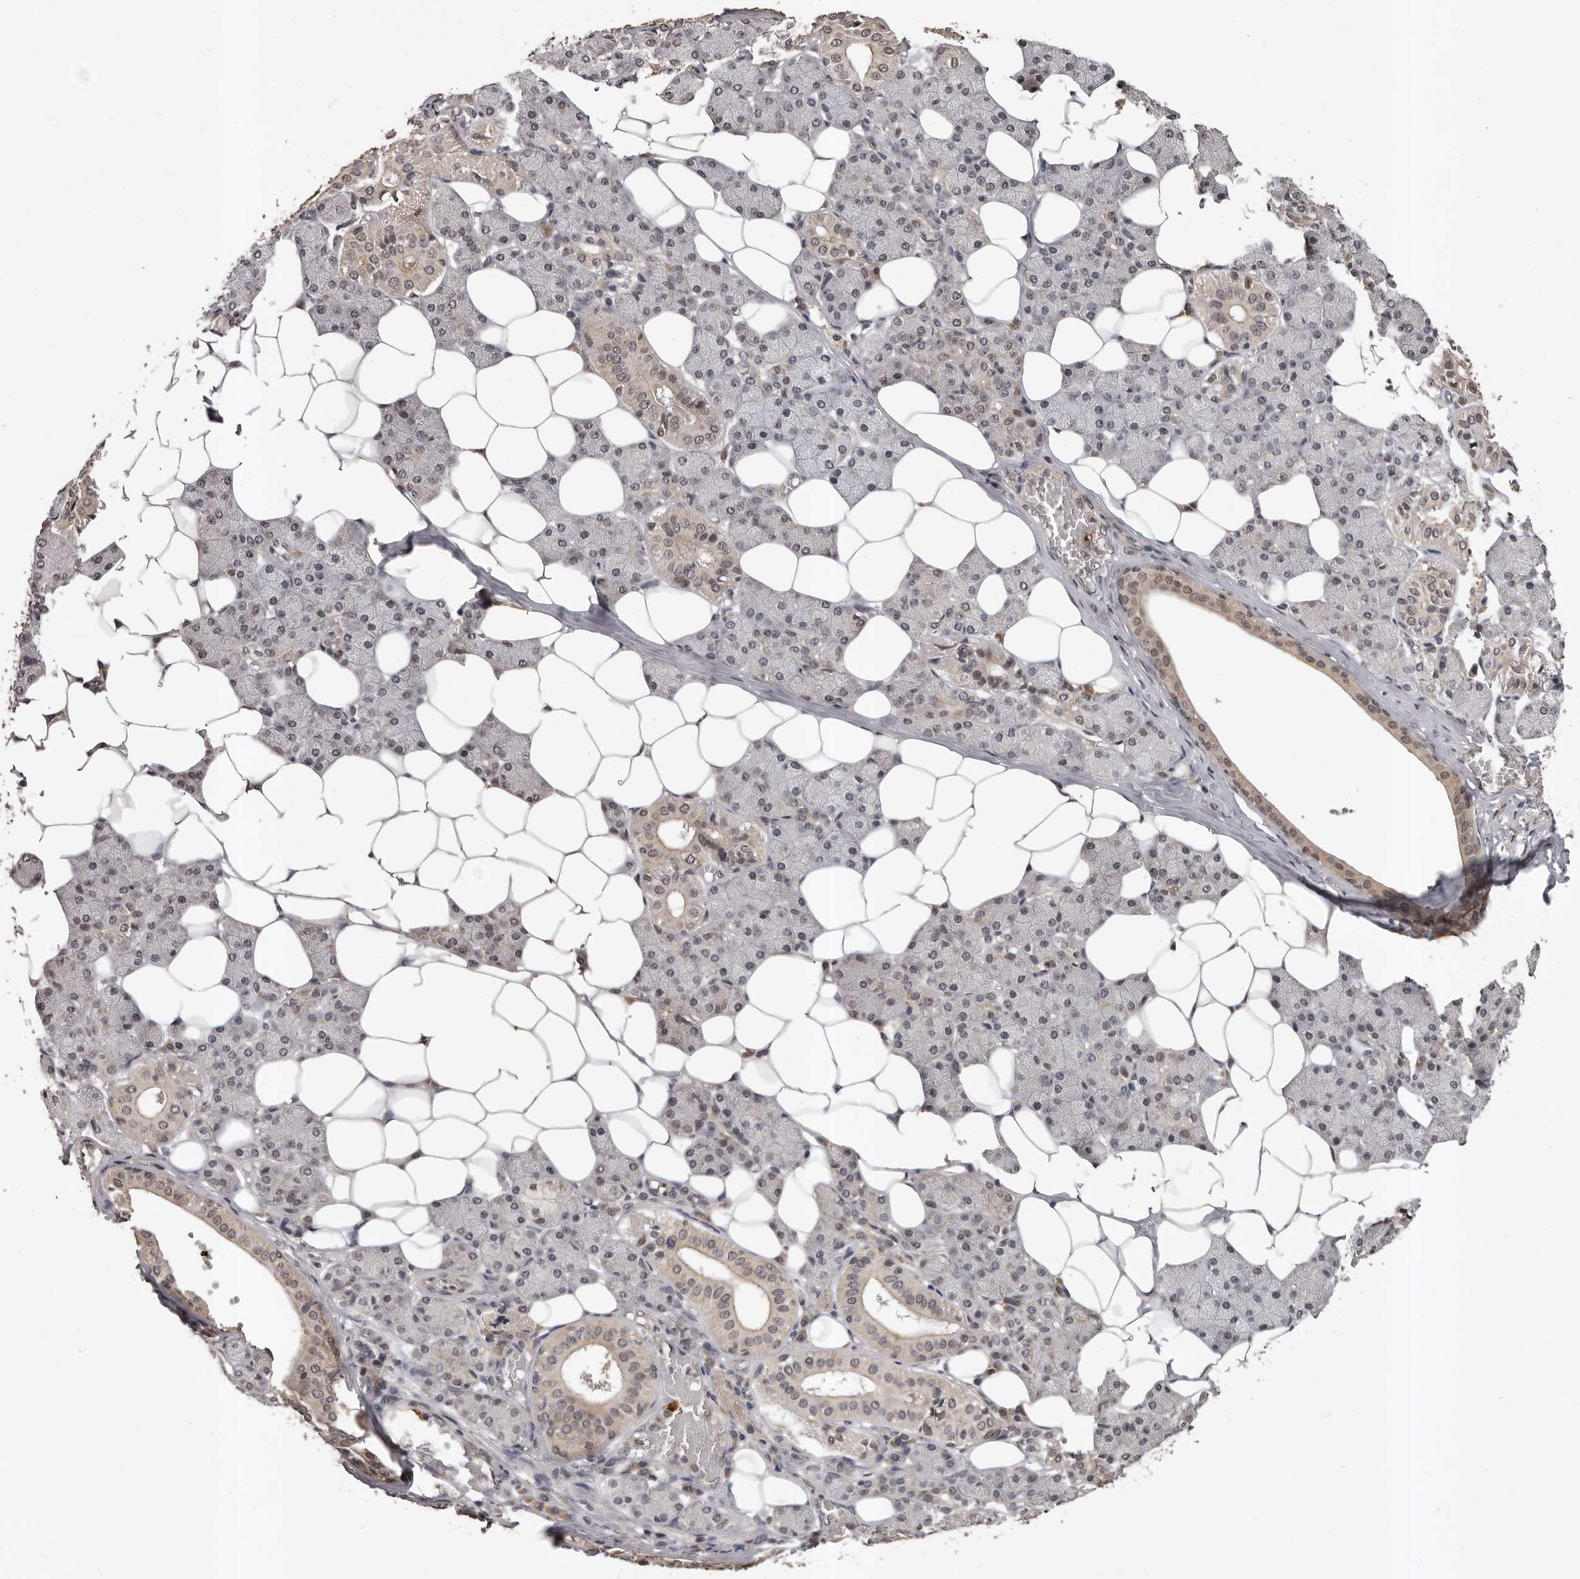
{"staining": {"intensity": "moderate", "quantity": "<25%", "location": "cytoplasmic/membranous"}, "tissue": "salivary gland", "cell_type": "Glandular cells", "image_type": "normal", "snomed": [{"axis": "morphology", "description": "Normal tissue, NOS"}, {"axis": "topography", "description": "Salivary gland"}], "caption": "Protein analysis of unremarkable salivary gland reveals moderate cytoplasmic/membranous expression in approximately <25% of glandular cells. (DAB (3,3'-diaminobenzidine) IHC with brightfield microscopy, high magnification).", "gene": "VPS37A", "patient": {"sex": "female", "age": 33}}